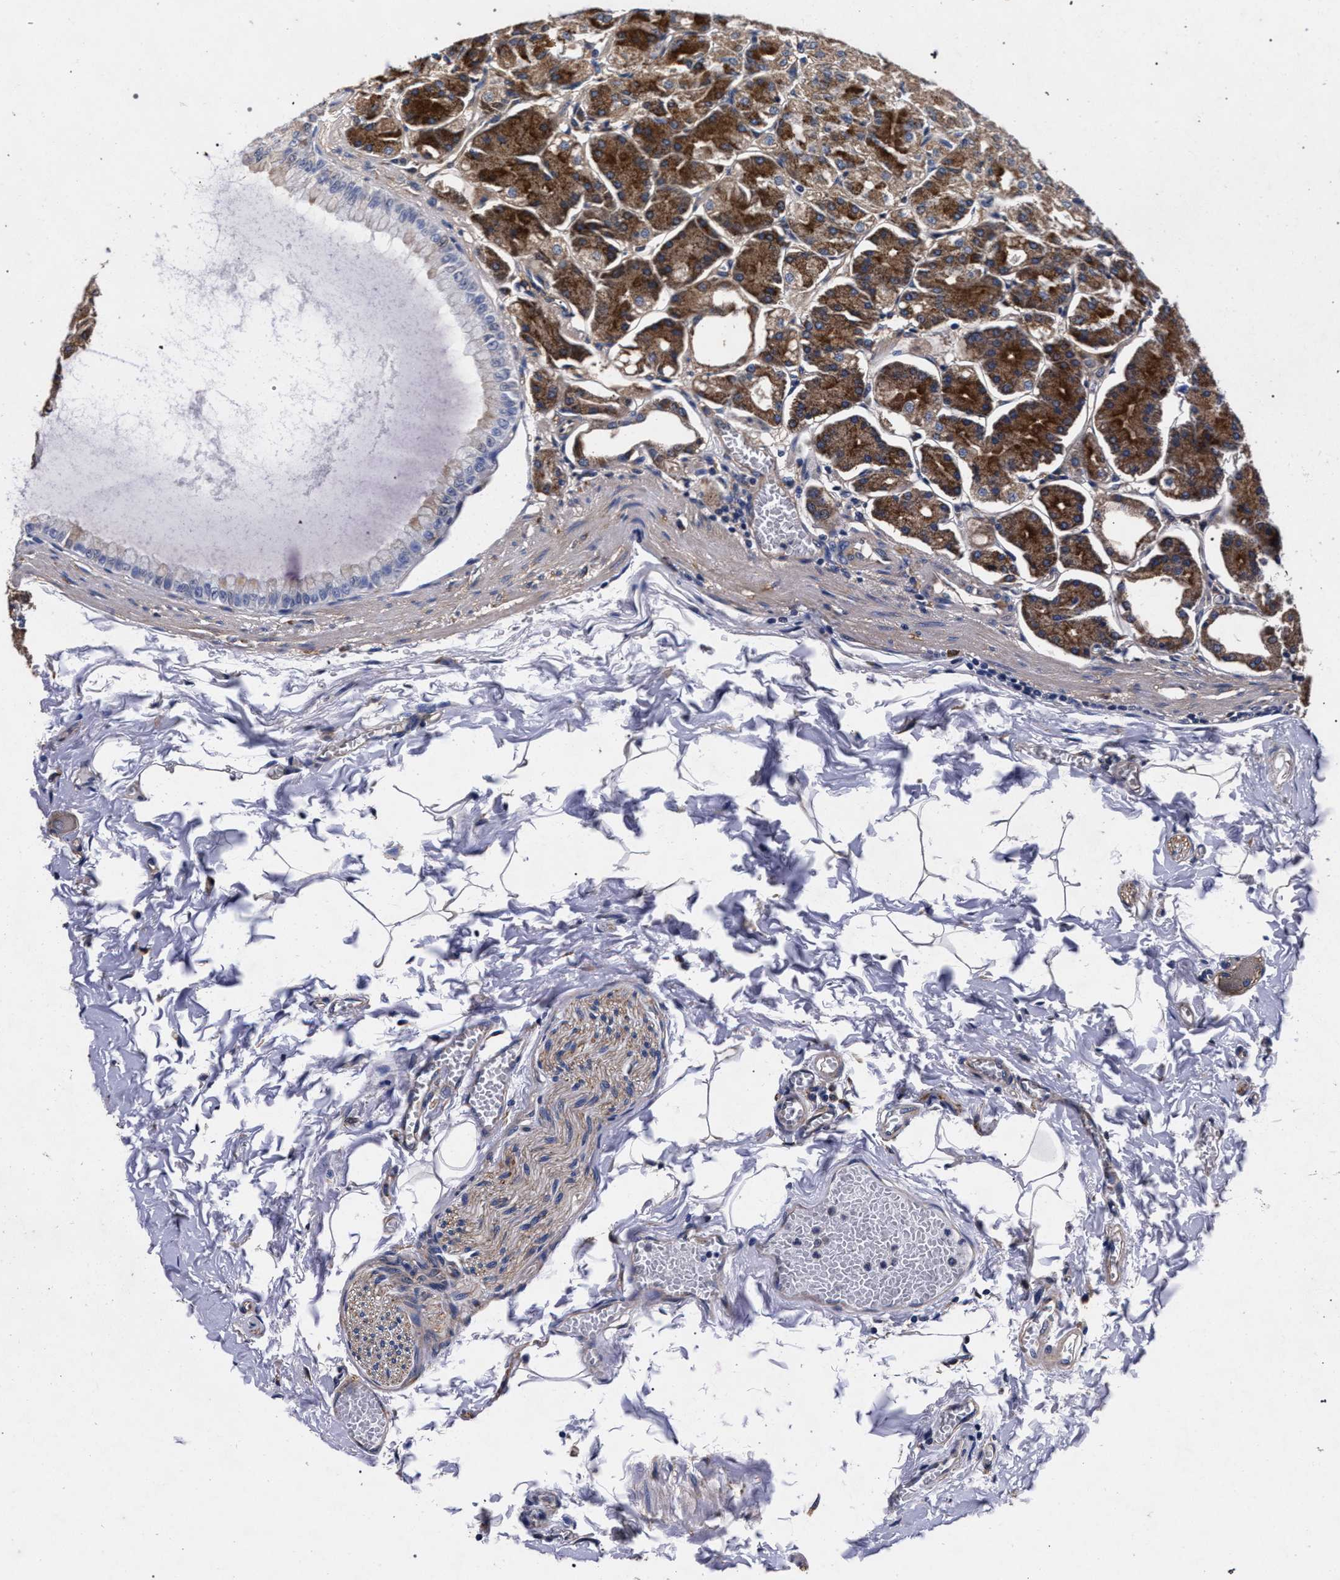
{"staining": {"intensity": "strong", "quantity": "25%-75%", "location": "cytoplasmic/membranous"}, "tissue": "stomach", "cell_type": "Glandular cells", "image_type": "normal", "snomed": [{"axis": "morphology", "description": "Normal tissue, NOS"}, {"axis": "topography", "description": "Stomach, lower"}], "caption": "An immunohistochemistry image of unremarkable tissue is shown. Protein staining in brown highlights strong cytoplasmic/membranous positivity in stomach within glandular cells.", "gene": "CFAP95", "patient": {"sex": "male", "age": 71}}